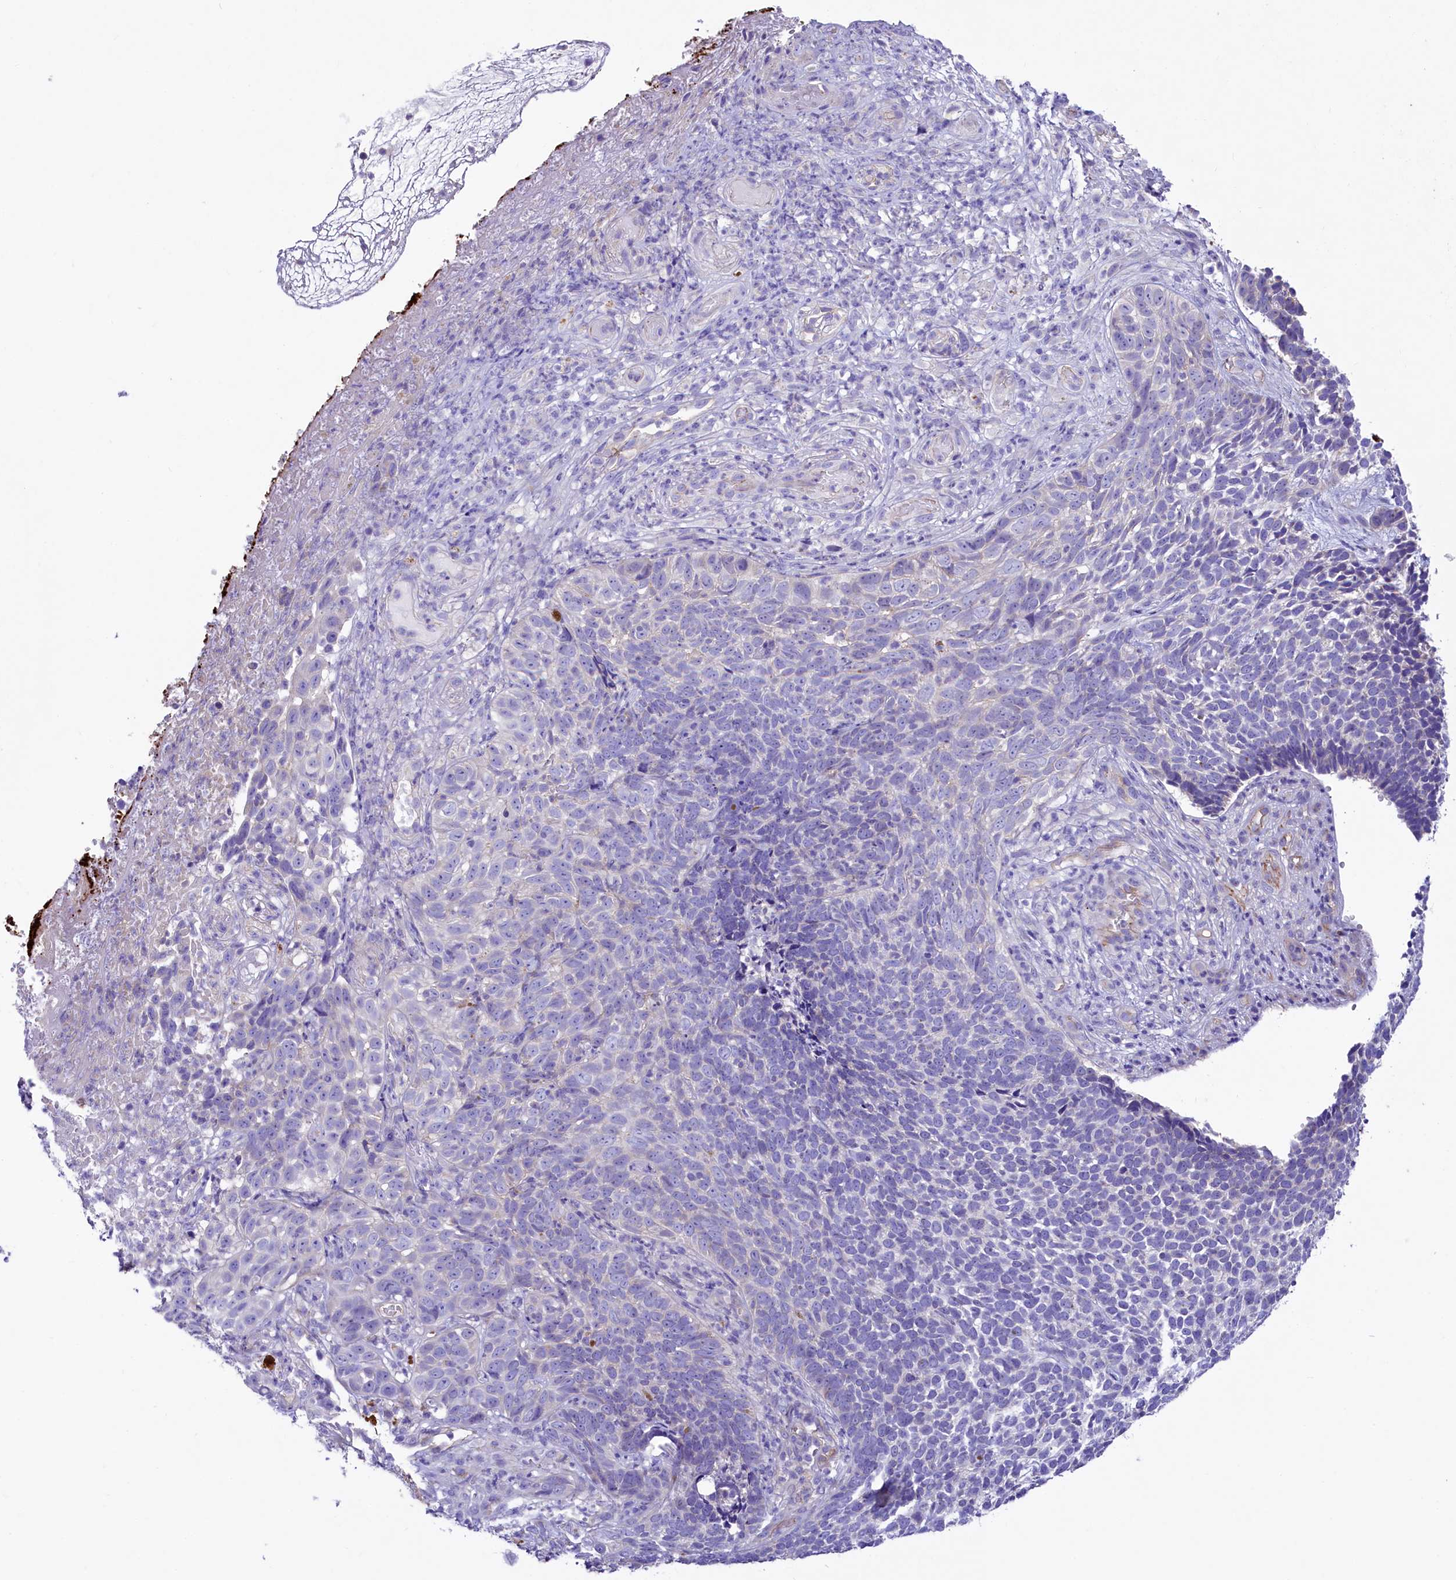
{"staining": {"intensity": "negative", "quantity": "none", "location": "none"}, "tissue": "skin cancer", "cell_type": "Tumor cells", "image_type": "cancer", "snomed": [{"axis": "morphology", "description": "Basal cell carcinoma"}, {"axis": "topography", "description": "Skin"}], "caption": "Tumor cells are negative for brown protein staining in skin cancer (basal cell carcinoma).", "gene": "SLF1", "patient": {"sex": "female", "age": 84}}